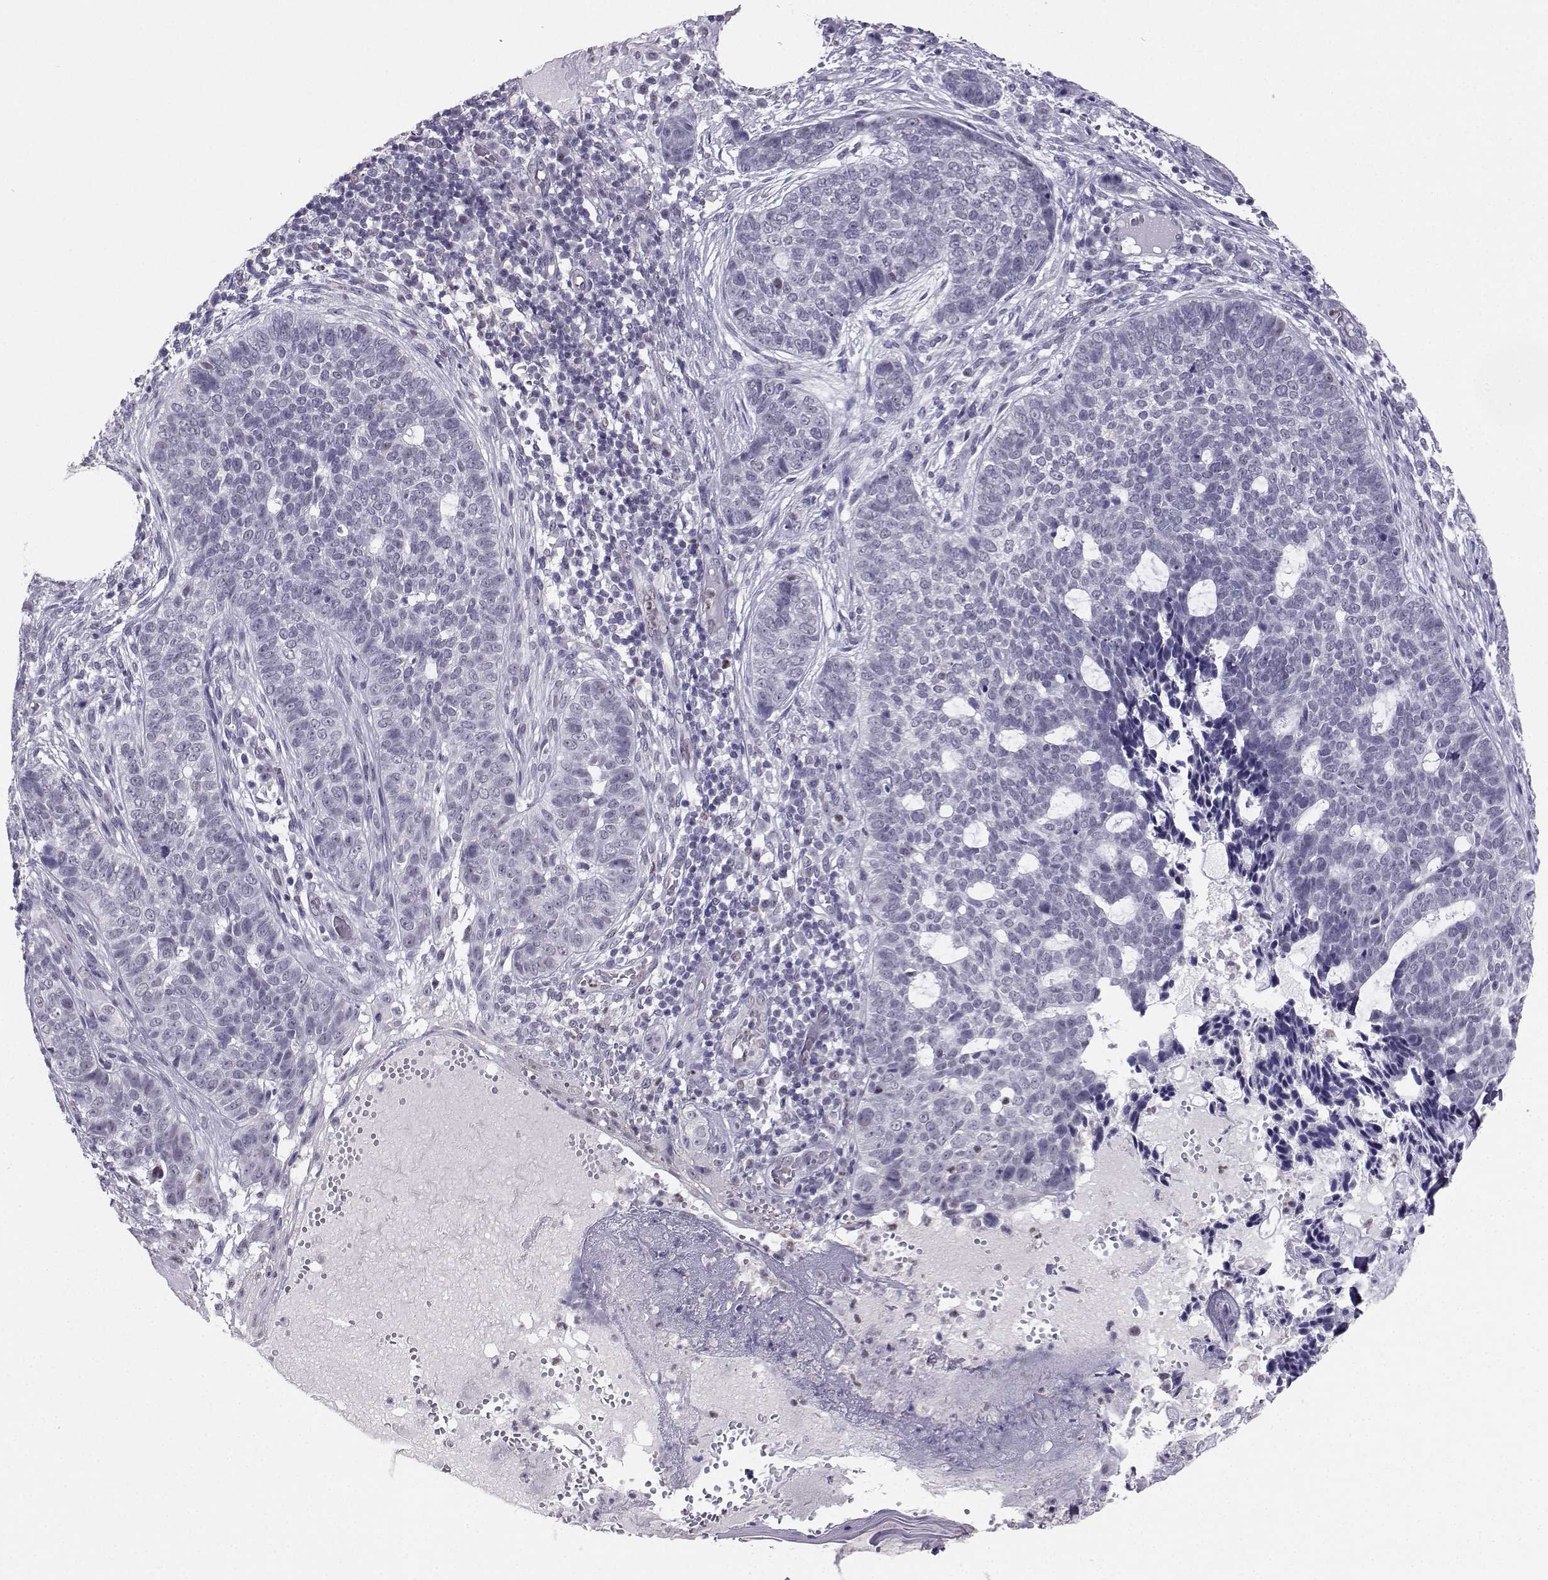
{"staining": {"intensity": "negative", "quantity": "none", "location": "none"}, "tissue": "skin cancer", "cell_type": "Tumor cells", "image_type": "cancer", "snomed": [{"axis": "morphology", "description": "Basal cell carcinoma"}, {"axis": "topography", "description": "Skin"}], "caption": "The micrograph exhibits no significant expression in tumor cells of basal cell carcinoma (skin).", "gene": "TEDC2", "patient": {"sex": "female", "age": 69}}